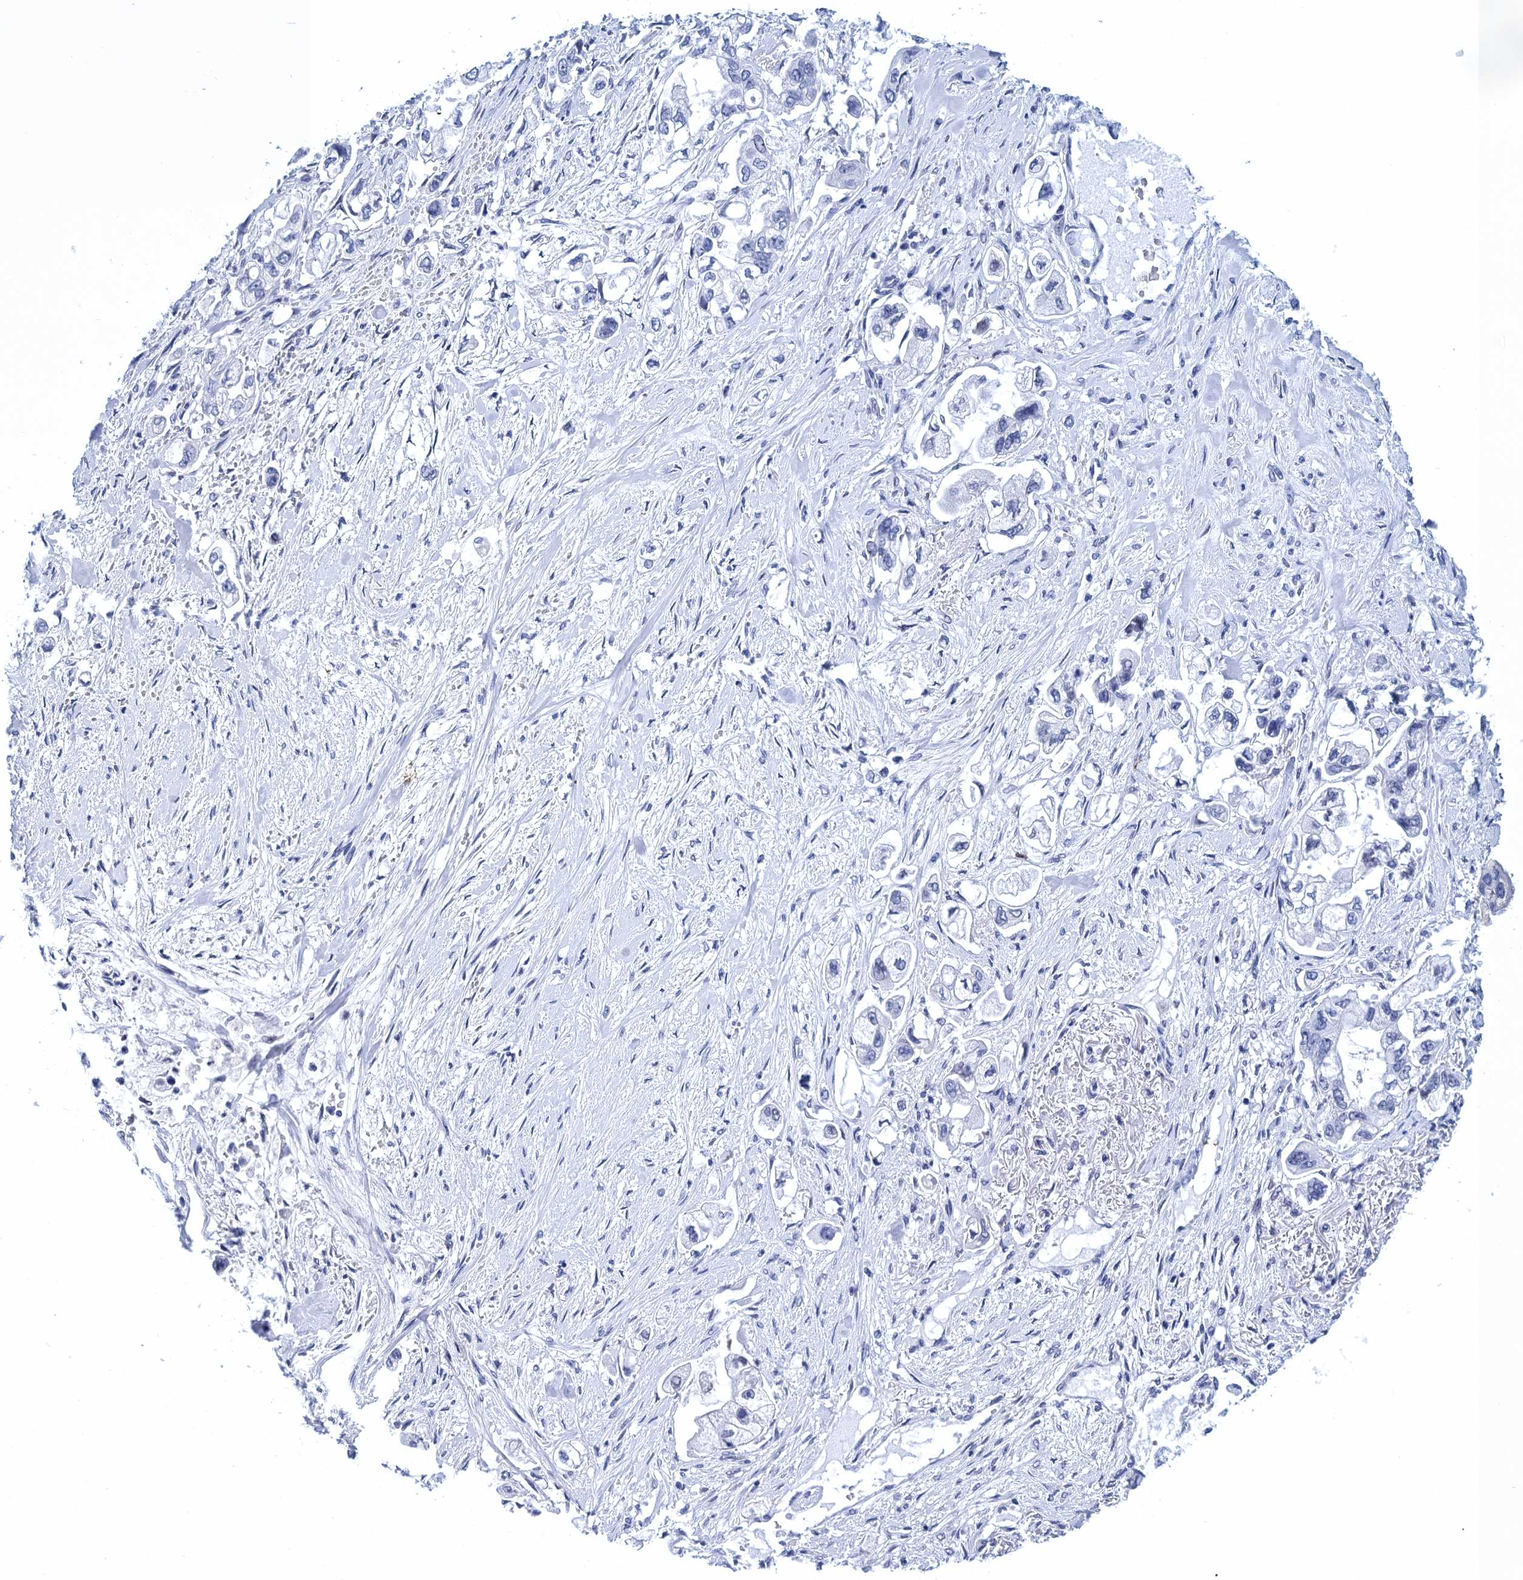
{"staining": {"intensity": "negative", "quantity": "none", "location": "none"}, "tissue": "stomach cancer", "cell_type": "Tumor cells", "image_type": "cancer", "snomed": [{"axis": "morphology", "description": "Adenocarcinoma, NOS"}, {"axis": "topography", "description": "Stomach"}], "caption": "An immunohistochemistry (IHC) photomicrograph of stomach adenocarcinoma is shown. There is no staining in tumor cells of stomach adenocarcinoma.", "gene": "METTL25", "patient": {"sex": "male", "age": 62}}